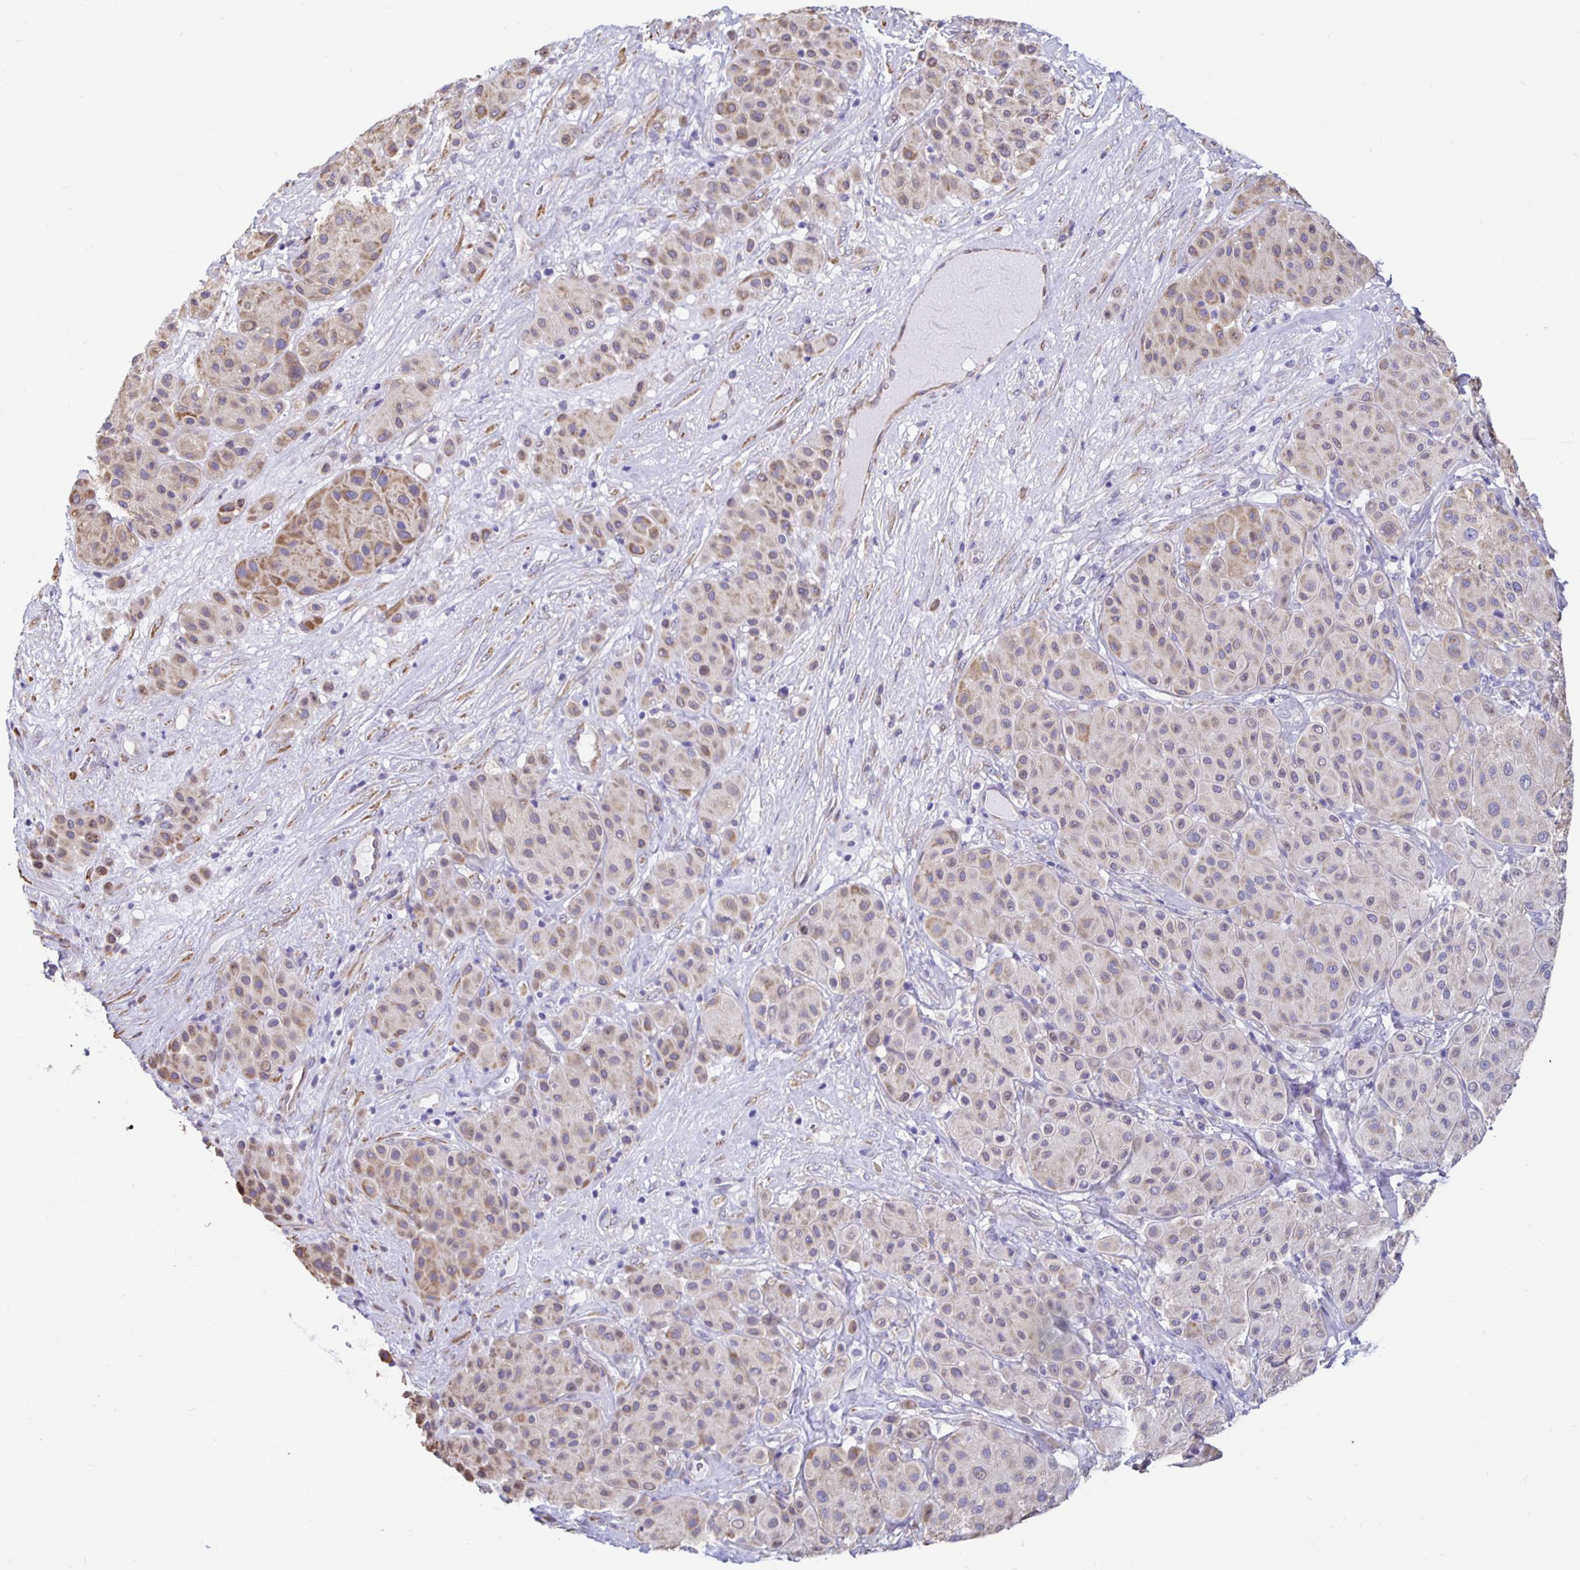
{"staining": {"intensity": "weak", "quantity": "25%-75%", "location": "cytoplasmic/membranous"}, "tissue": "melanoma", "cell_type": "Tumor cells", "image_type": "cancer", "snomed": [{"axis": "morphology", "description": "Malignant melanoma, Metastatic site"}, {"axis": "topography", "description": "Smooth muscle"}], "caption": "The immunohistochemical stain shows weak cytoplasmic/membranous expression in tumor cells of malignant melanoma (metastatic site) tissue.", "gene": "DNAI2", "patient": {"sex": "male", "age": 41}}